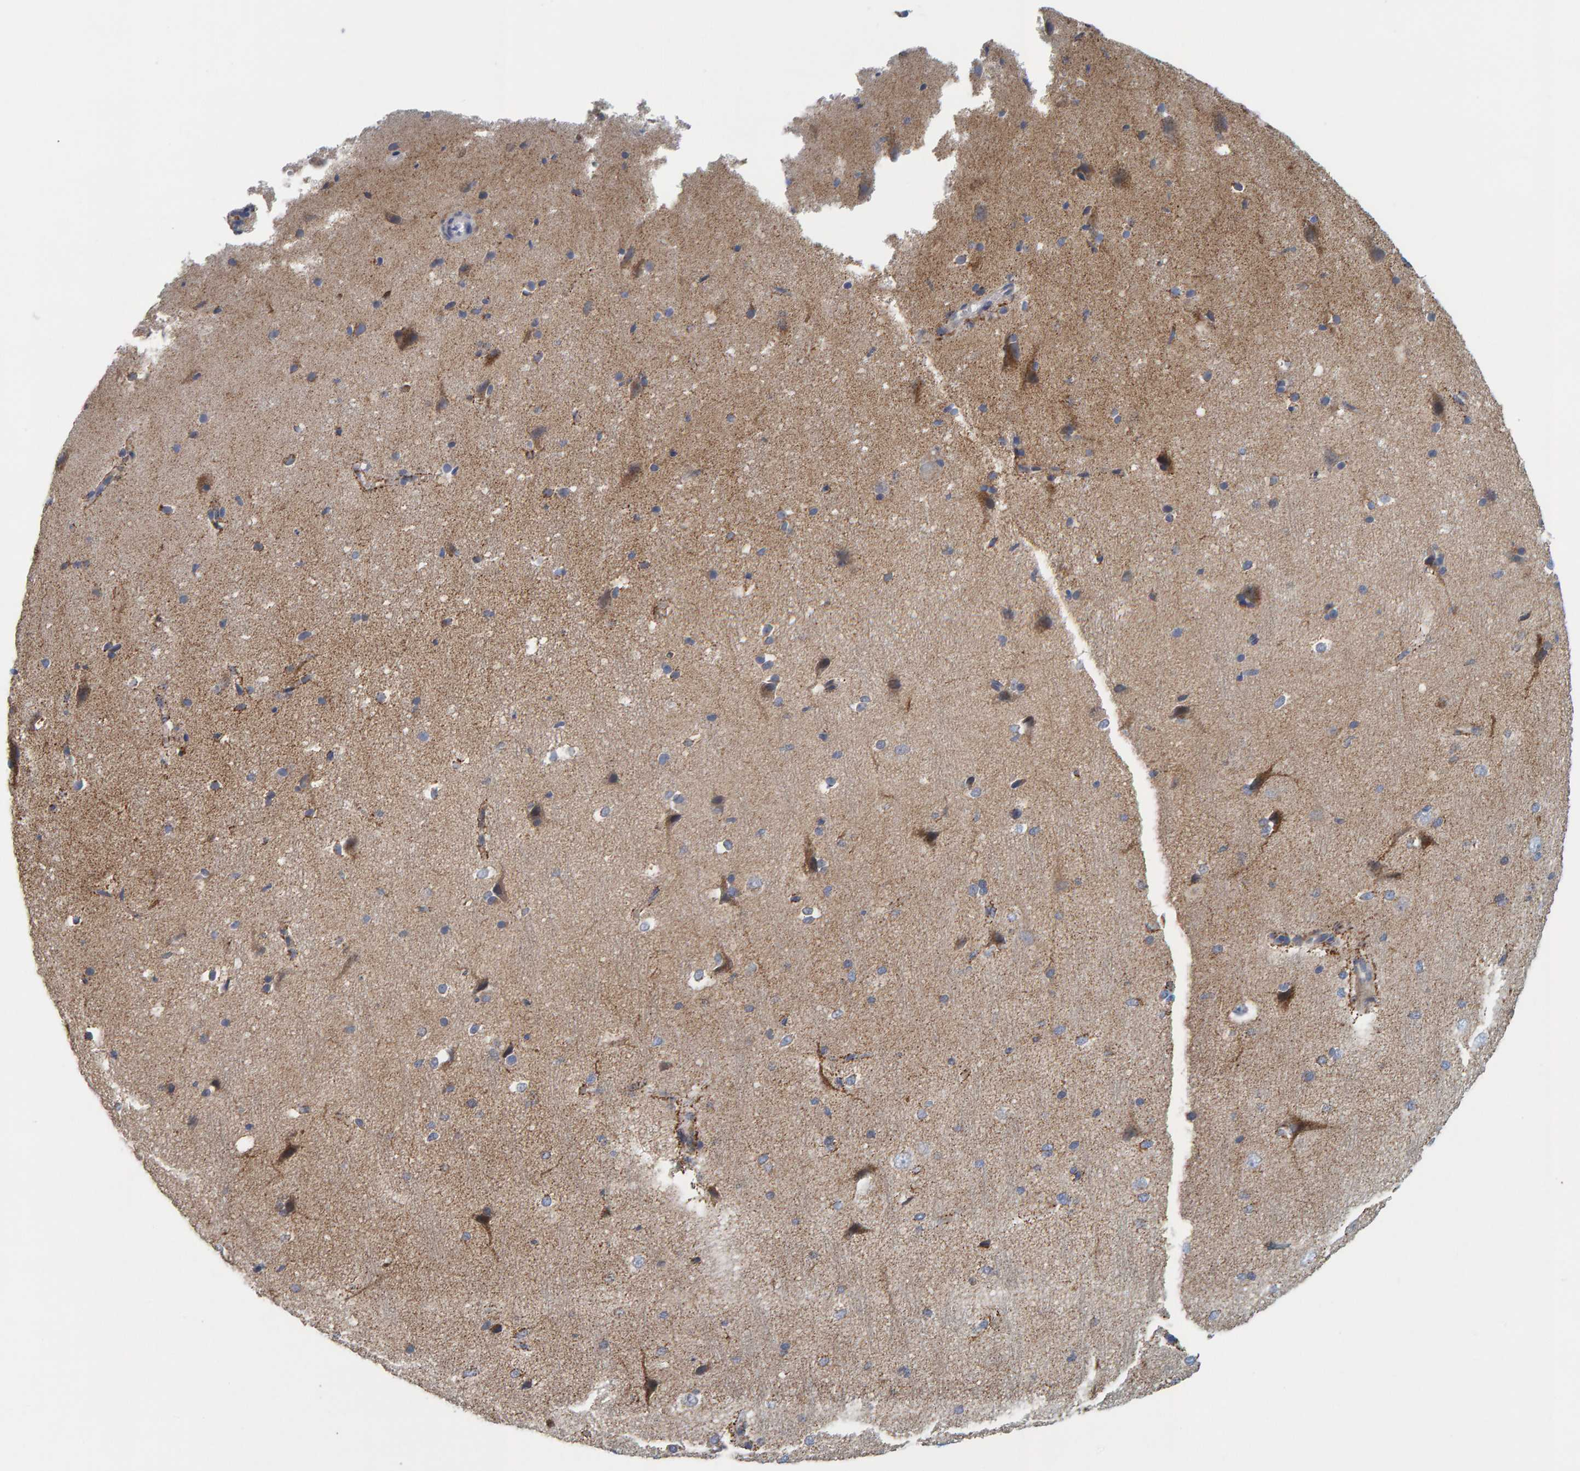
{"staining": {"intensity": "negative", "quantity": "none", "location": "none"}, "tissue": "cerebral cortex", "cell_type": "Endothelial cells", "image_type": "normal", "snomed": [{"axis": "morphology", "description": "Normal tissue, NOS"}, {"axis": "morphology", "description": "Developmental malformation"}, {"axis": "topography", "description": "Cerebral cortex"}], "caption": "Immunohistochemical staining of normal human cerebral cortex reveals no significant staining in endothelial cells. (DAB immunohistochemistry (IHC) with hematoxylin counter stain).", "gene": "B9D1", "patient": {"sex": "female", "age": 30}}